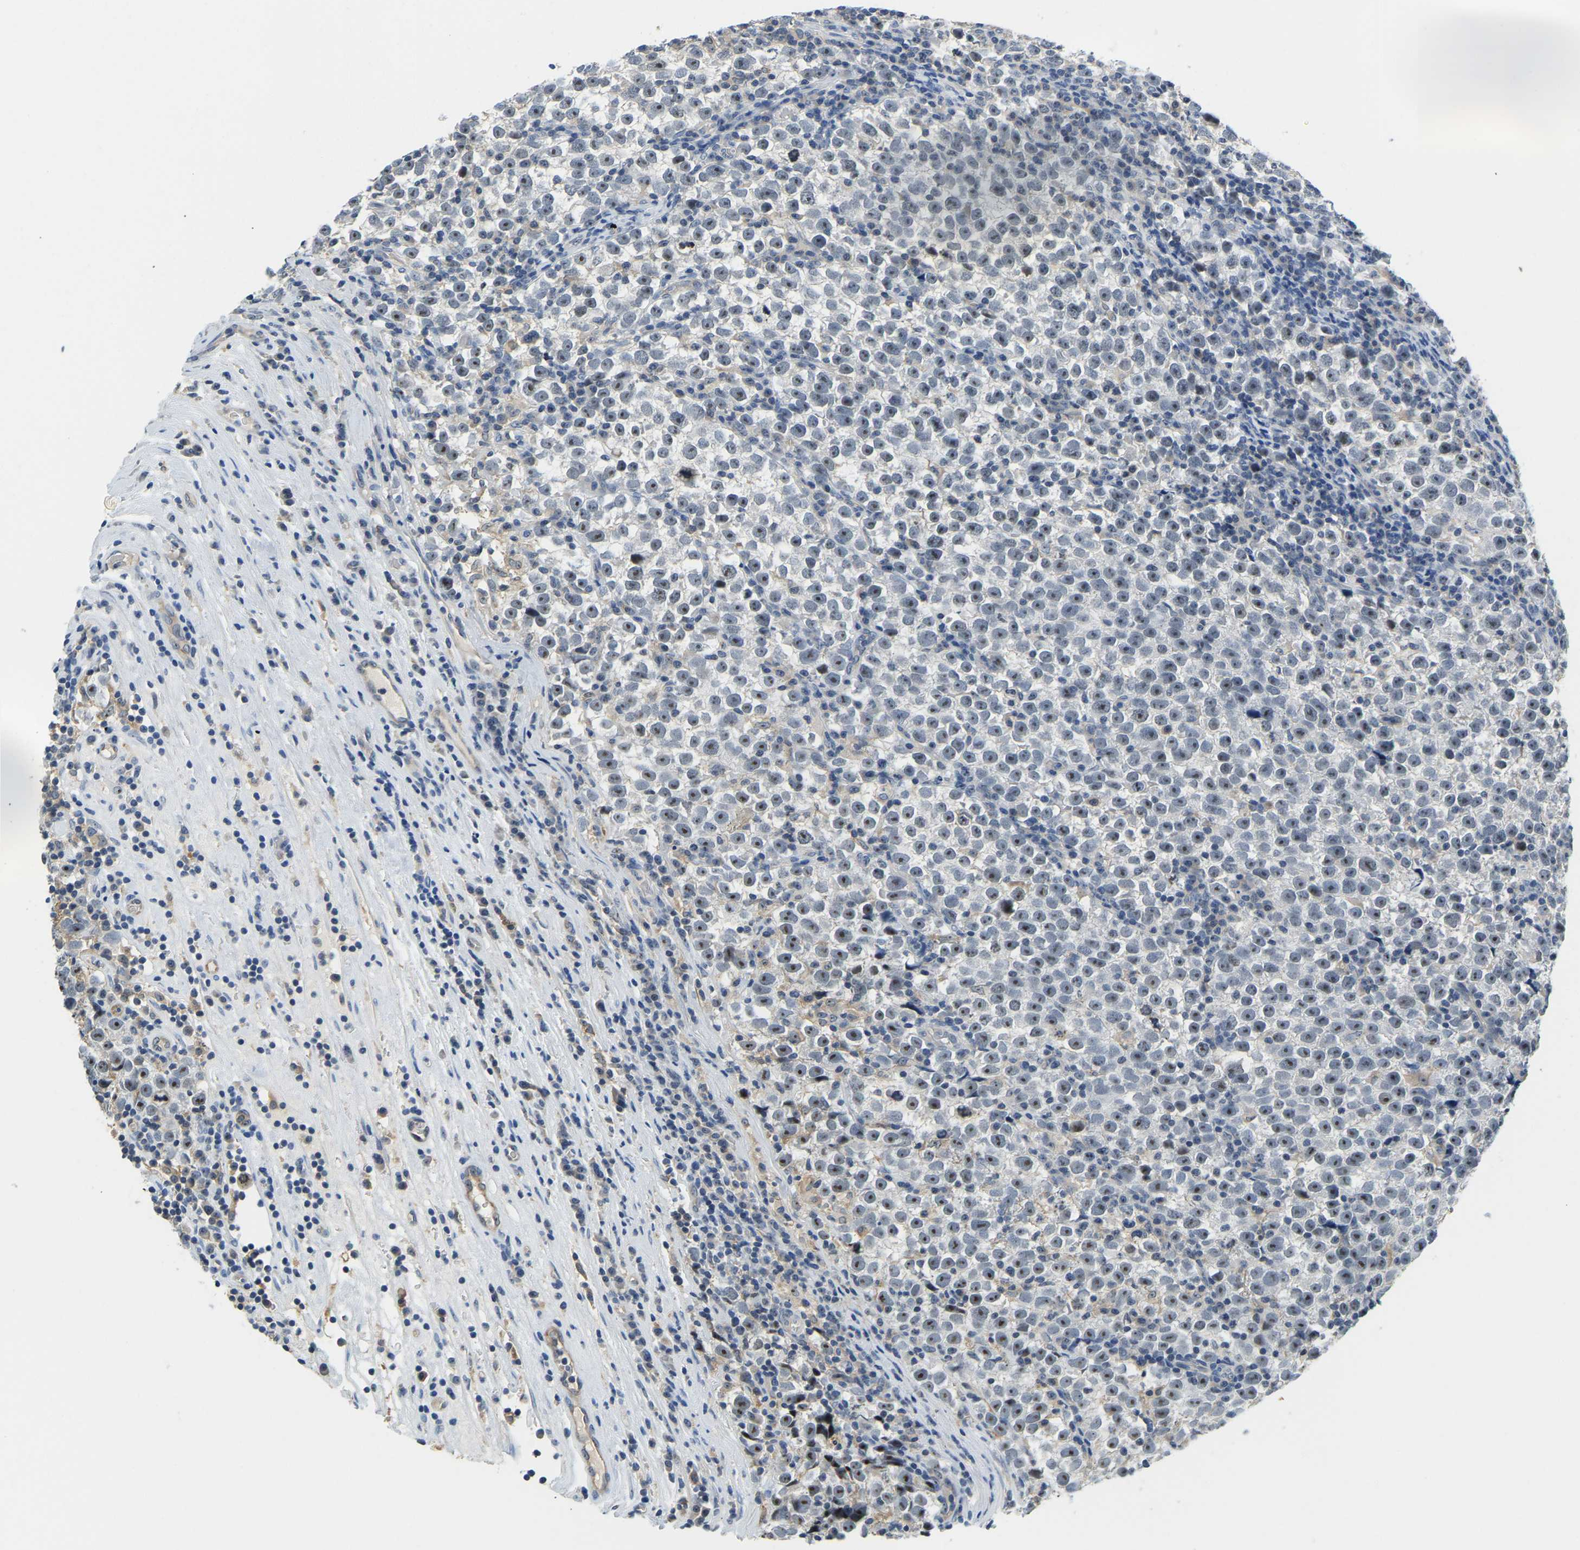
{"staining": {"intensity": "moderate", "quantity": "25%-75%", "location": "nuclear"}, "tissue": "testis cancer", "cell_type": "Tumor cells", "image_type": "cancer", "snomed": [{"axis": "morphology", "description": "Normal tissue, NOS"}, {"axis": "morphology", "description": "Seminoma, NOS"}, {"axis": "topography", "description": "Testis"}], "caption": "DAB immunohistochemical staining of testis cancer (seminoma) displays moderate nuclear protein positivity in about 25%-75% of tumor cells.", "gene": "RRP1", "patient": {"sex": "male", "age": 43}}